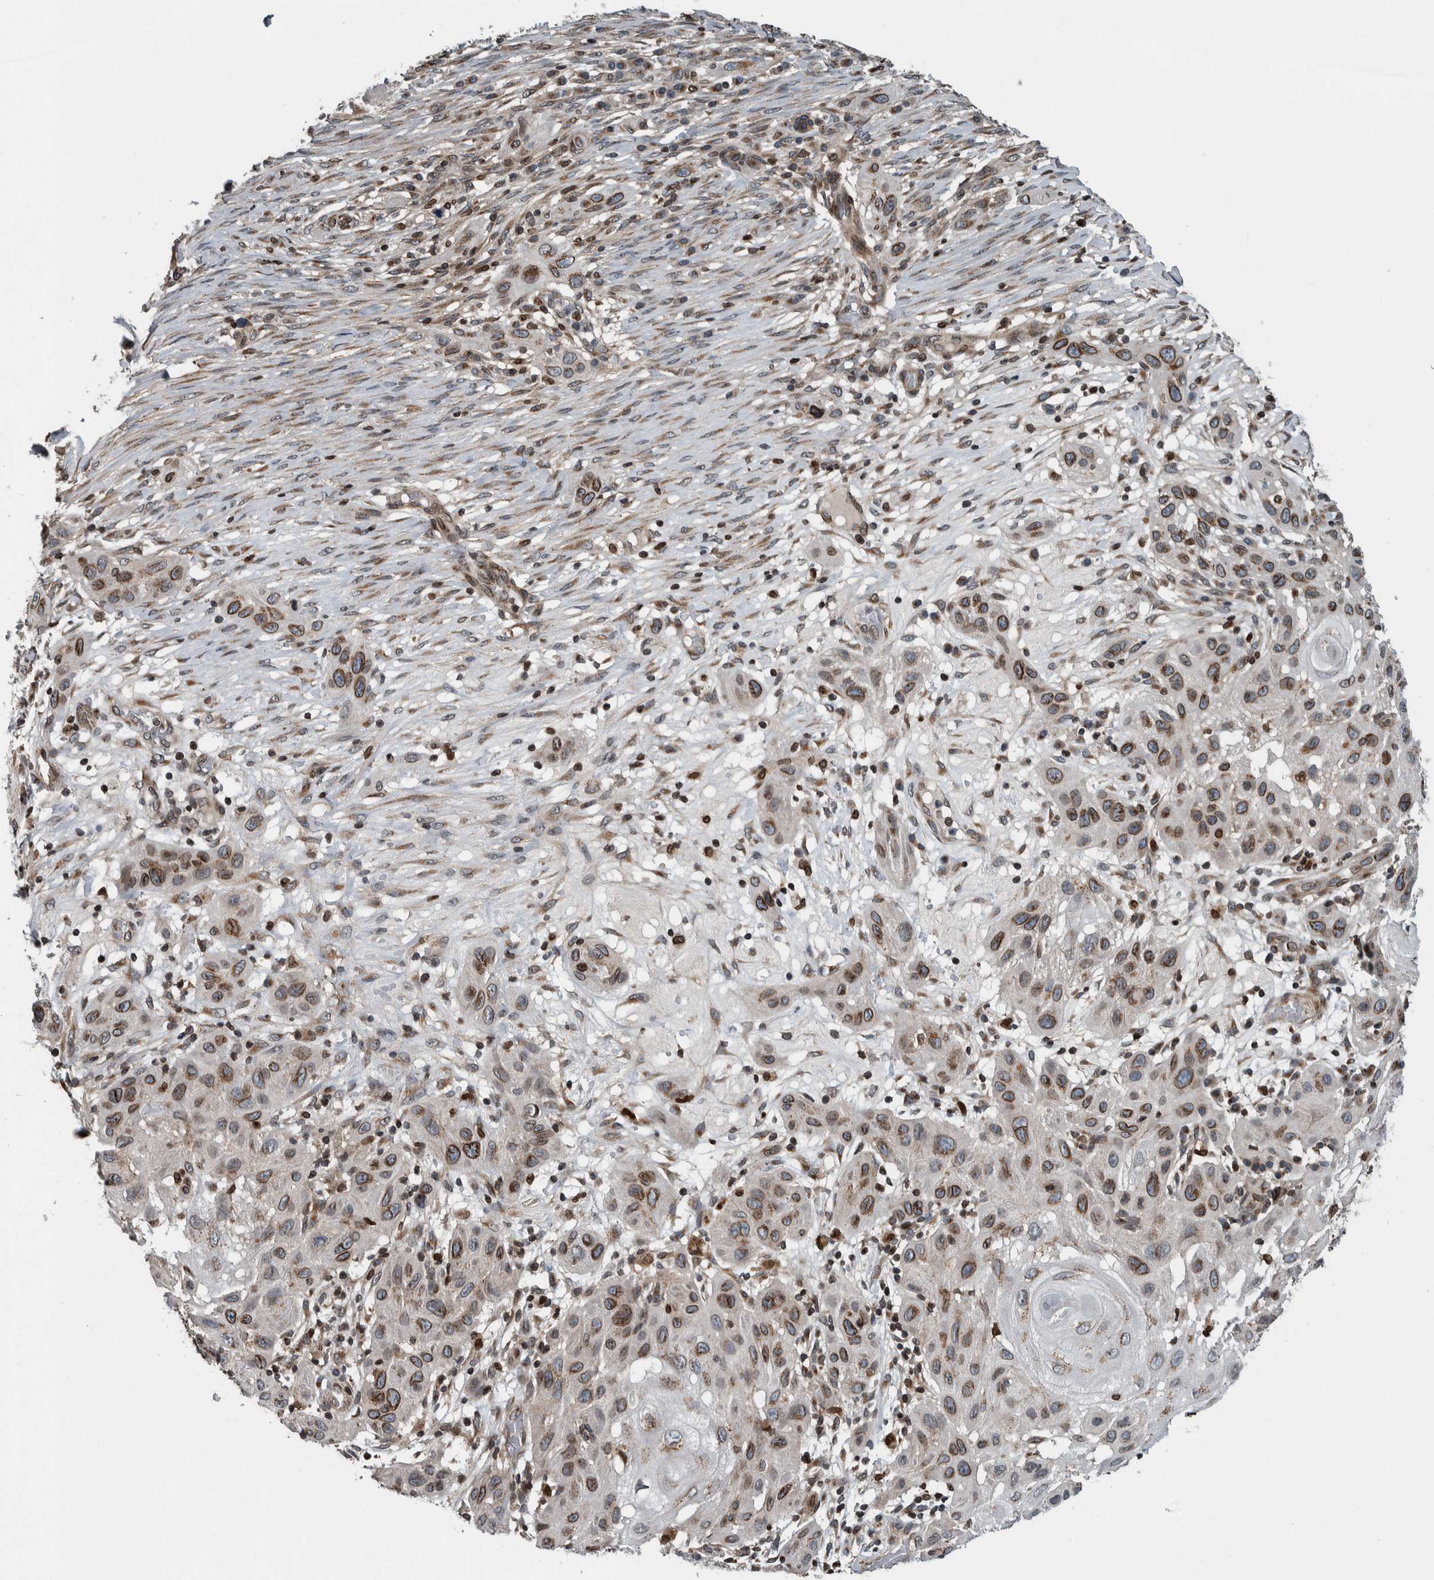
{"staining": {"intensity": "moderate", "quantity": ">75%", "location": "cytoplasmic/membranous,nuclear"}, "tissue": "skin cancer", "cell_type": "Tumor cells", "image_type": "cancer", "snomed": [{"axis": "morphology", "description": "Squamous cell carcinoma, NOS"}, {"axis": "topography", "description": "Skin"}], "caption": "Human squamous cell carcinoma (skin) stained with a brown dye demonstrates moderate cytoplasmic/membranous and nuclear positive staining in about >75% of tumor cells.", "gene": "FAM135B", "patient": {"sex": "female", "age": 96}}